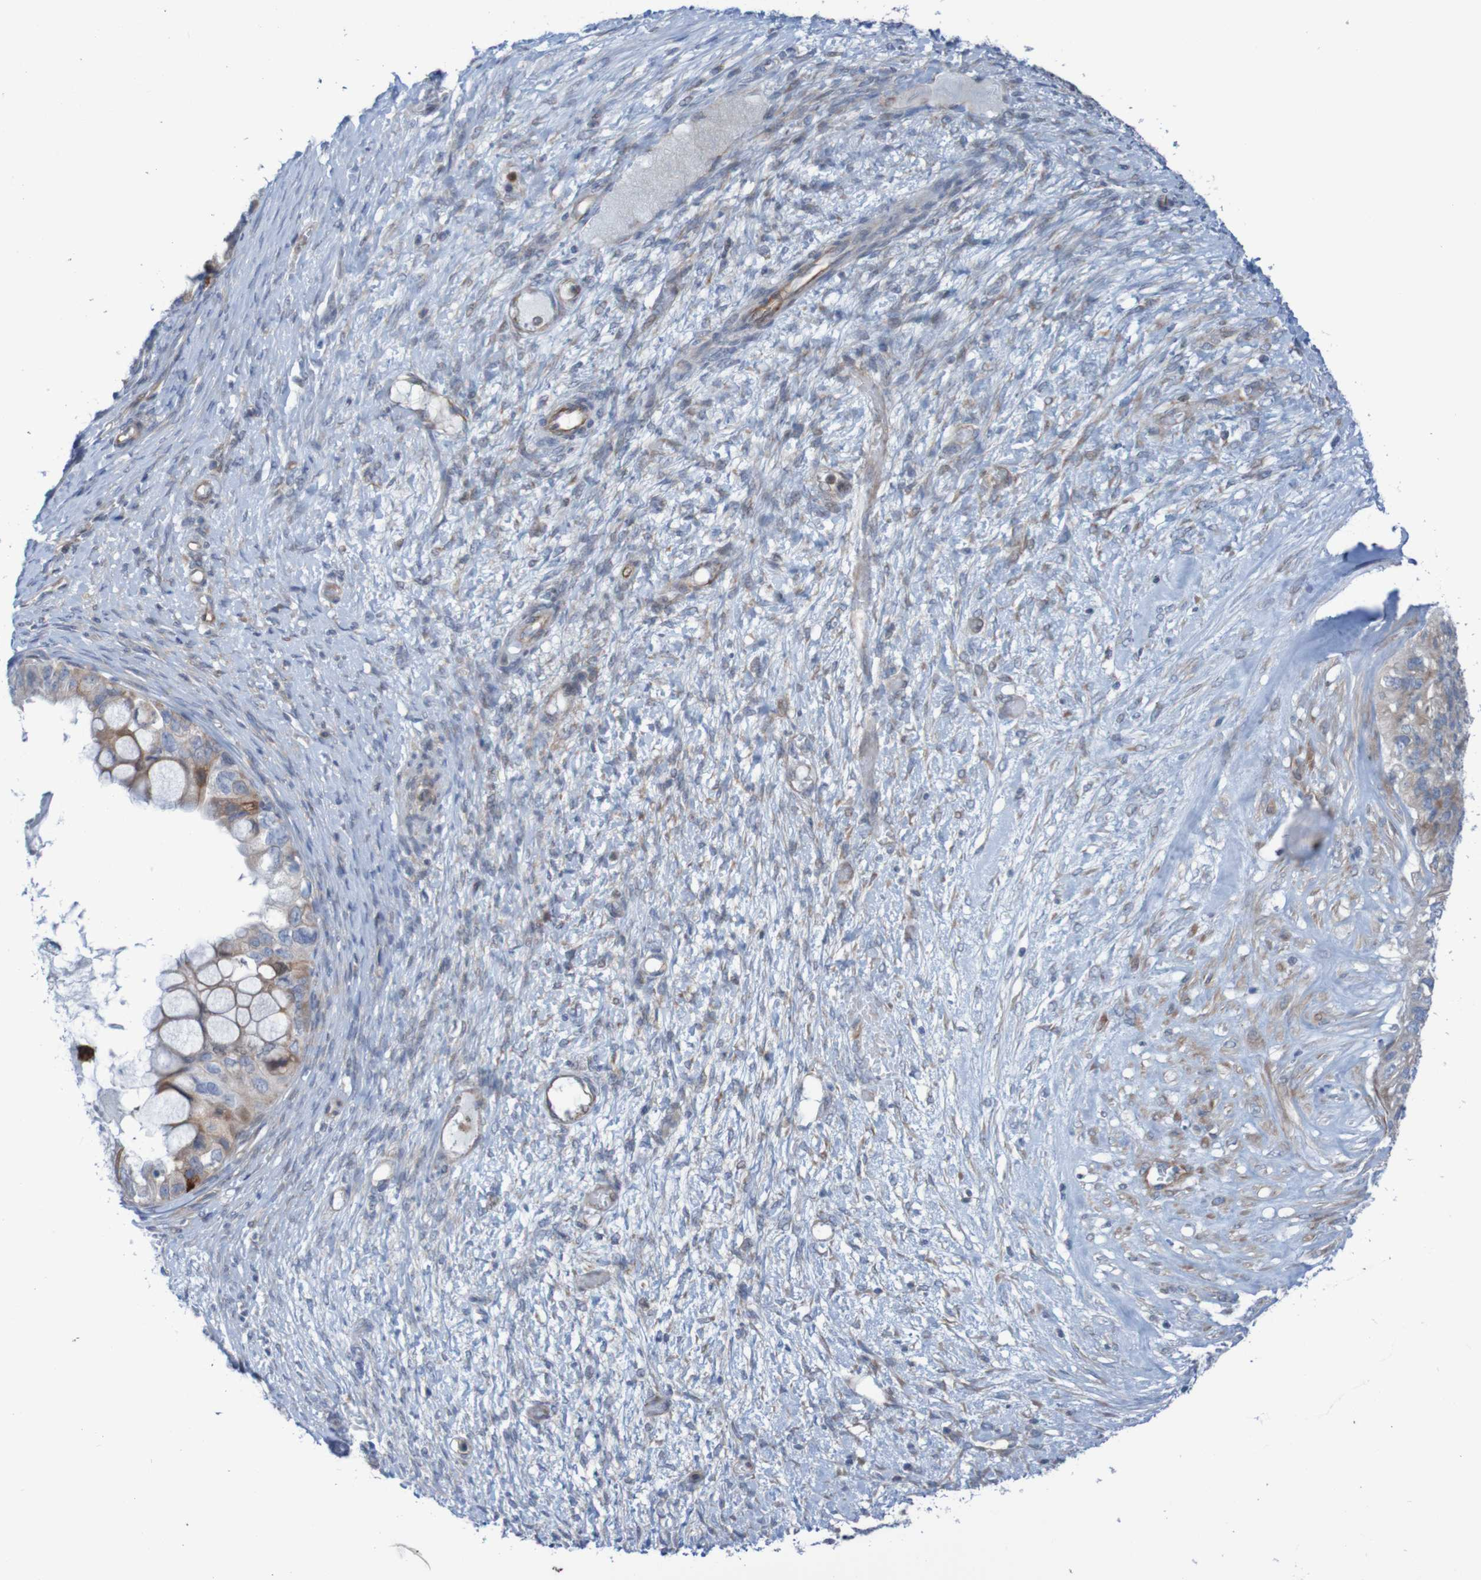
{"staining": {"intensity": "moderate", "quantity": "25%-75%", "location": "cytoplasmic/membranous"}, "tissue": "ovarian cancer", "cell_type": "Tumor cells", "image_type": "cancer", "snomed": [{"axis": "morphology", "description": "Cystadenocarcinoma, mucinous, NOS"}, {"axis": "topography", "description": "Ovary"}], "caption": "Approximately 25%-75% of tumor cells in ovarian mucinous cystadenocarcinoma reveal moderate cytoplasmic/membranous protein positivity as visualized by brown immunohistochemical staining.", "gene": "ANGPT4", "patient": {"sex": "female", "age": 80}}